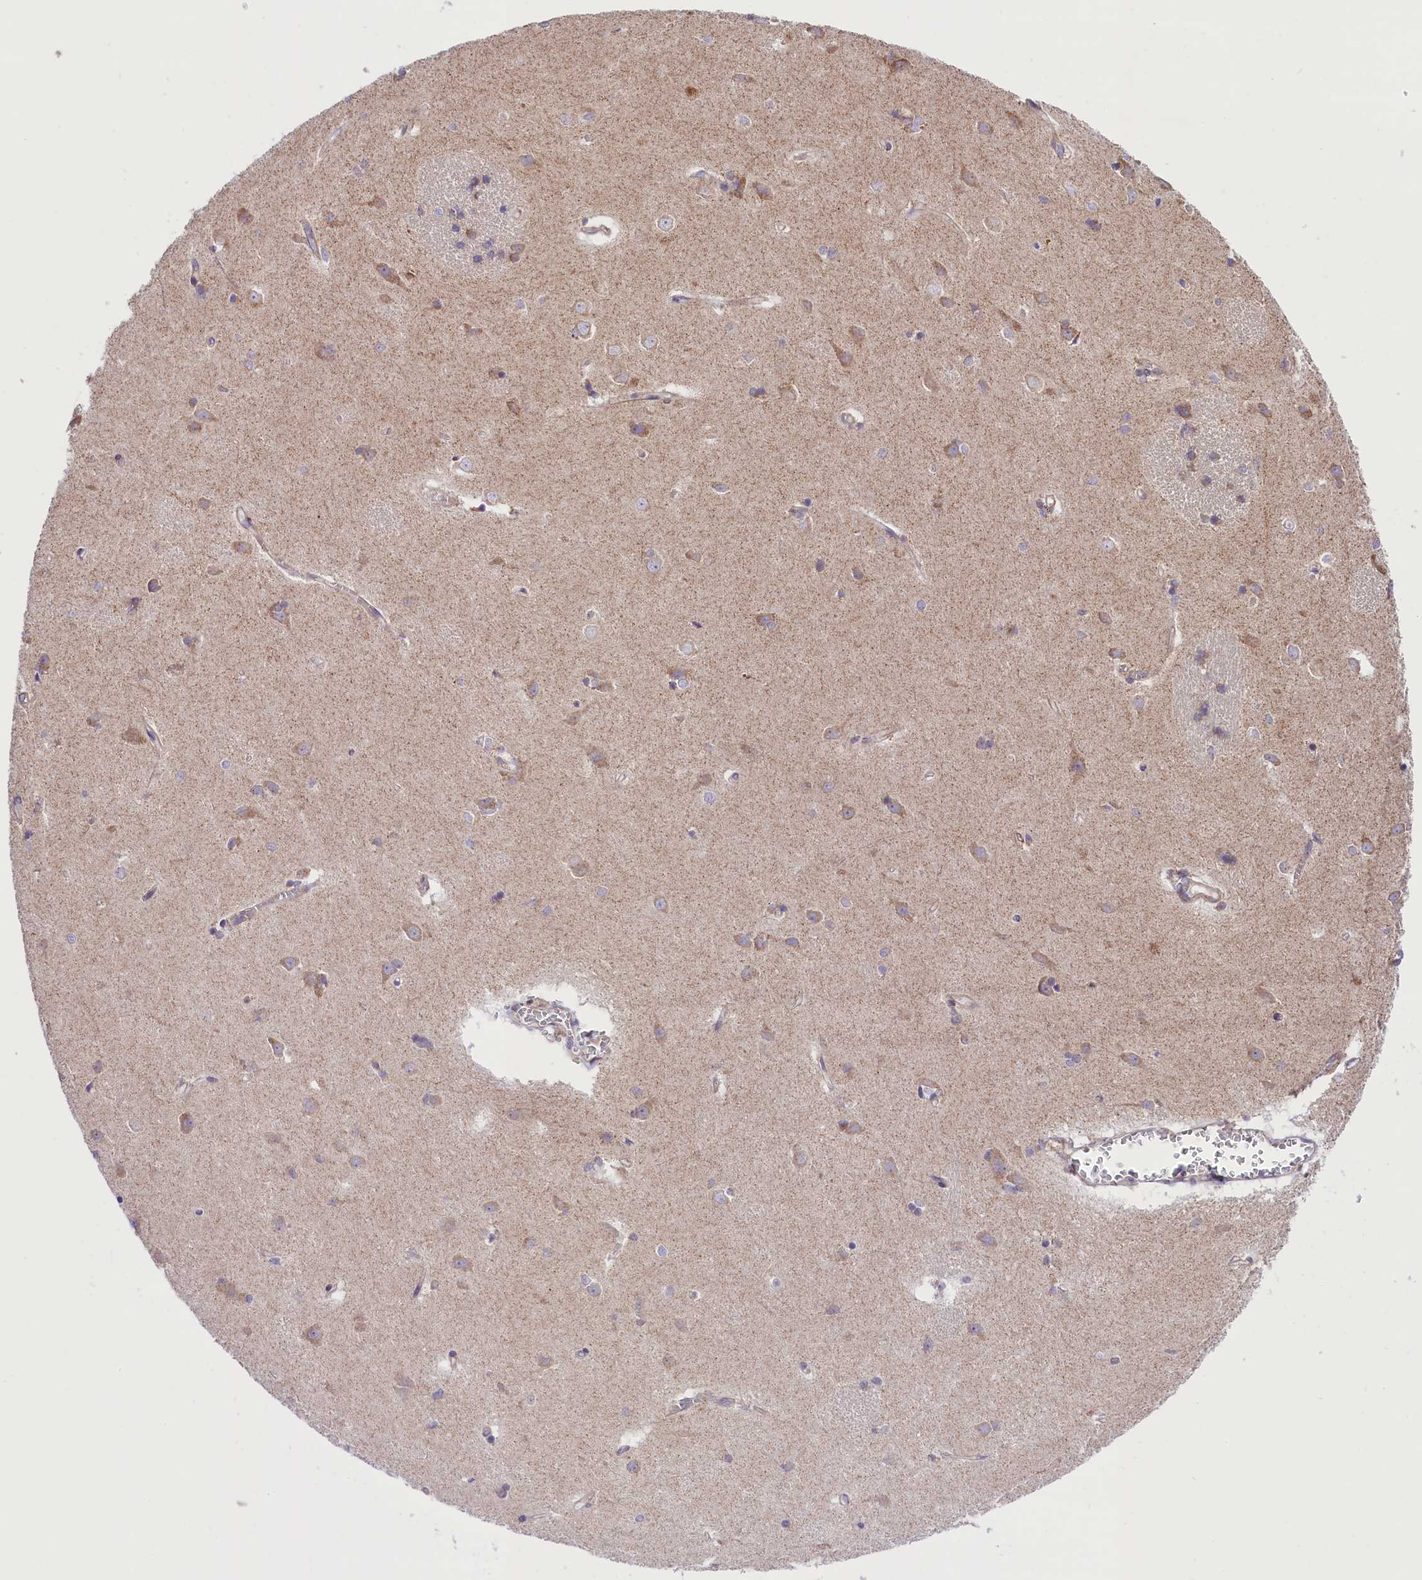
{"staining": {"intensity": "negative", "quantity": "none", "location": "none"}, "tissue": "caudate", "cell_type": "Glial cells", "image_type": "normal", "snomed": [{"axis": "morphology", "description": "Normal tissue, NOS"}, {"axis": "topography", "description": "Lateral ventricle wall"}], "caption": "High power microscopy photomicrograph of an immunohistochemistry histopathology image of benign caudate, revealing no significant staining in glial cells.", "gene": "PTPRU", "patient": {"sex": "male", "age": 37}}